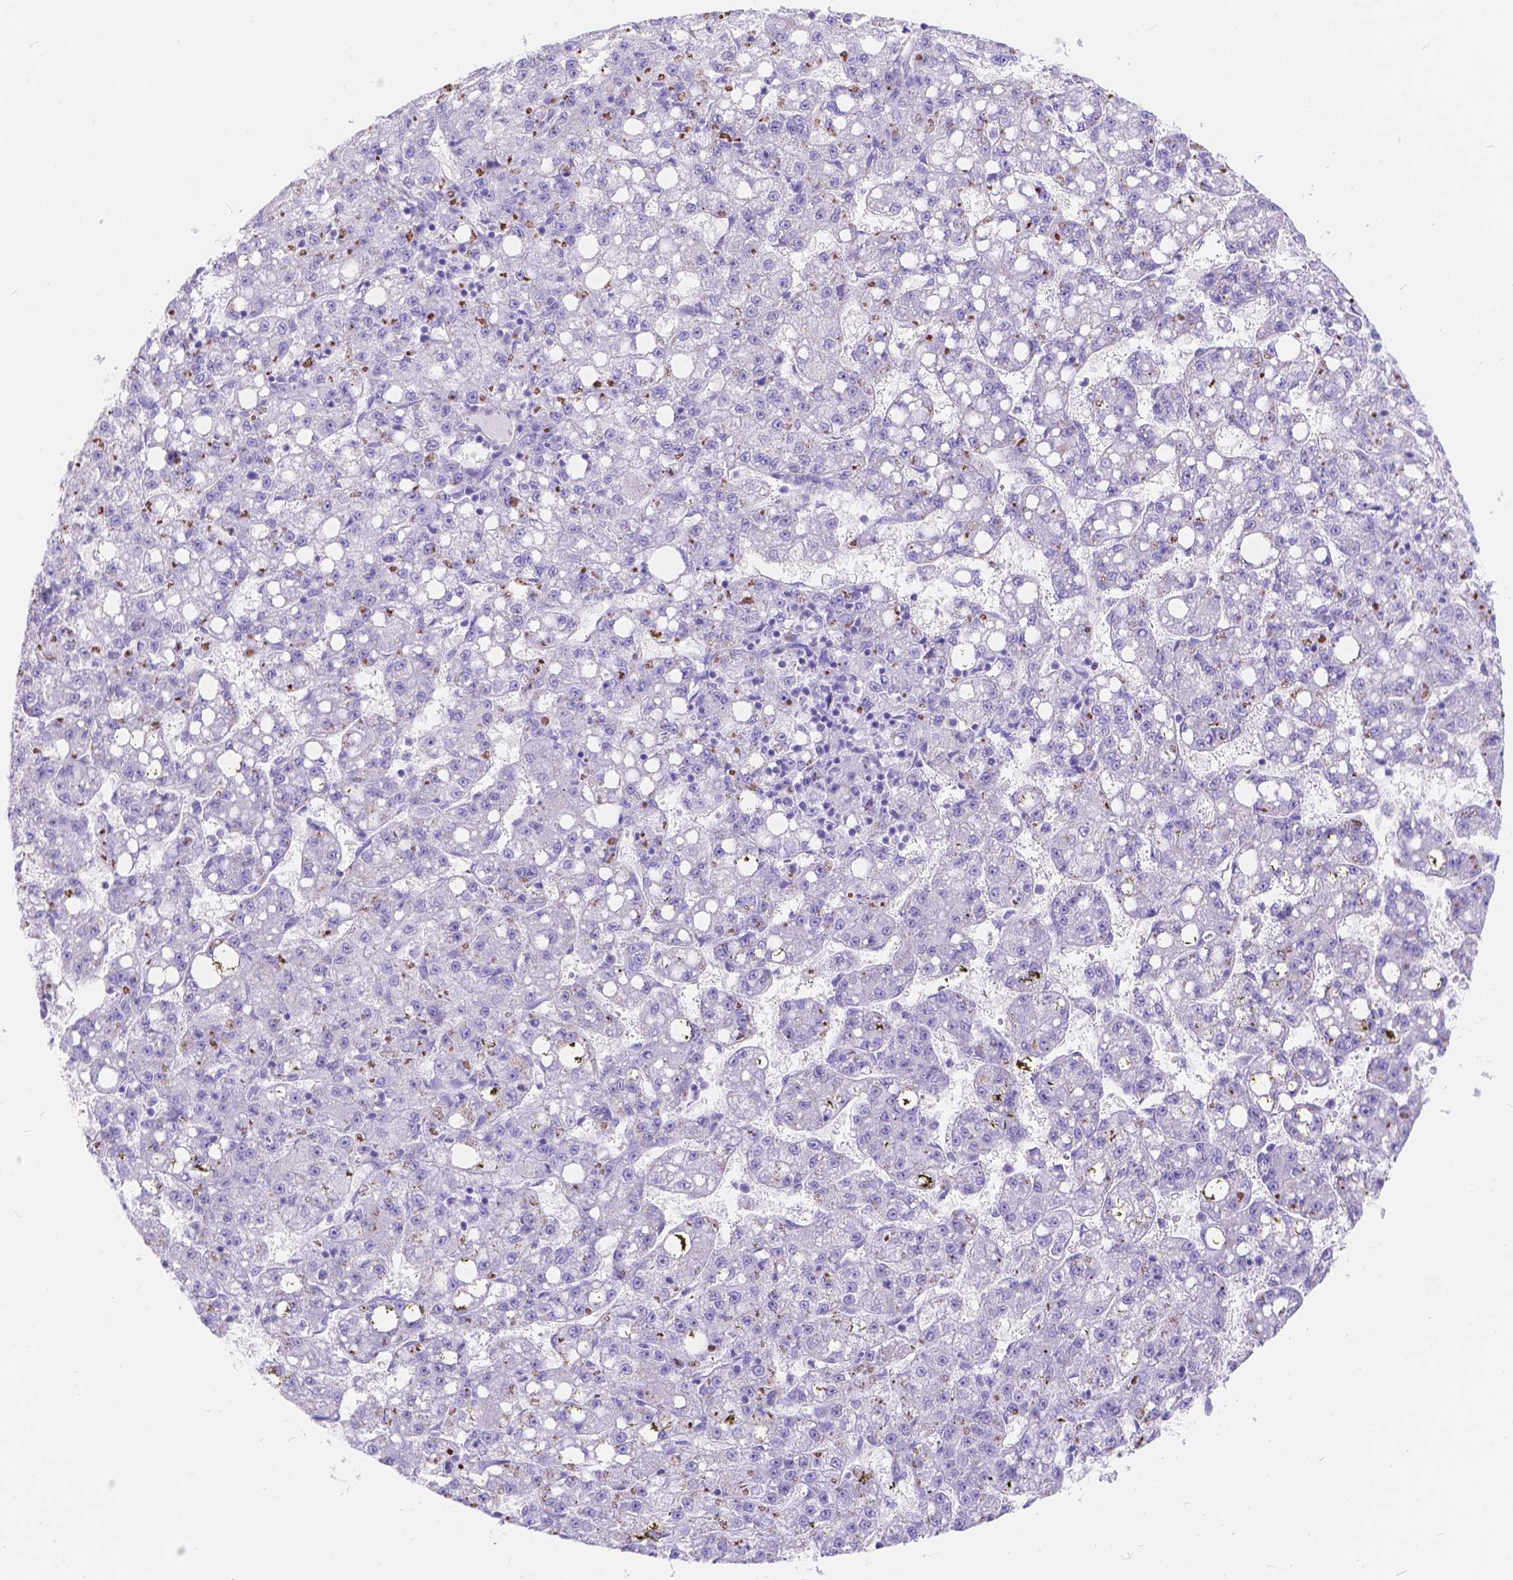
{"staining": {"intensity": "negative", "quantity": "none", "location": "none"}, "tissue": "liver cancer", "cell_type": "Tumor cells", "image_type": "cancer", "snomed": [{"axis": "morphology", "description": "Carcinoma, Hepatocellular, NOS"}, {"axis": "topography", "description": "Liver"}], "caption": "IHC histopathology image of neoplastic tissue: liver cancer (hepatocellular carcinoma) stained with DAB (3,3'-diaminobenzidine) shows no significant protein expression in tumor cells. (DAB immunohistochemistry, high magnification).", "gene": "KLHL10", "patient": {"sex": "female", "age": 65}}